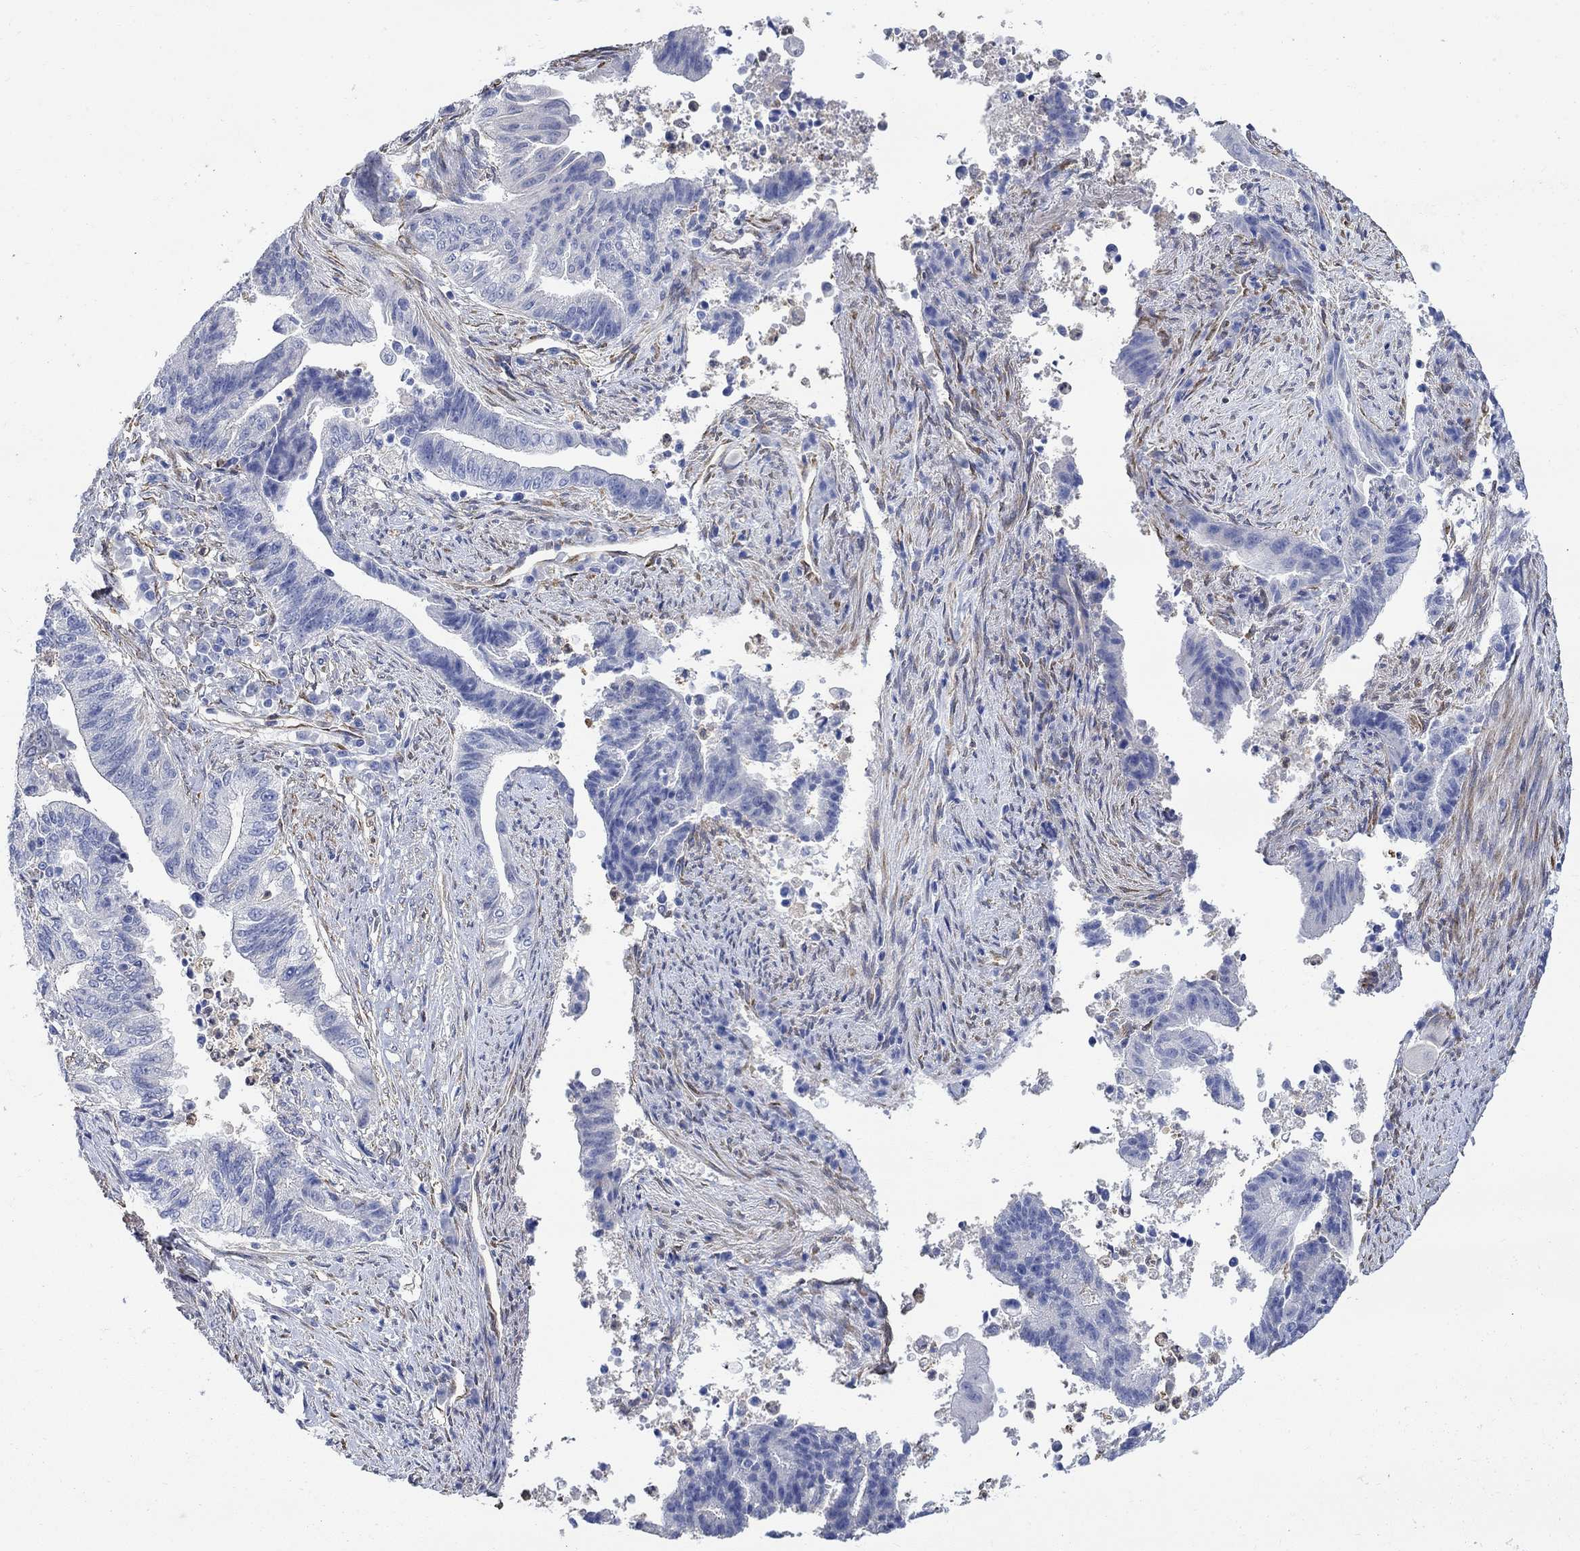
{"staining": {"intensity": "negative", "quantity": "none", "location": "none"}, "tissue": "endometrial cancer", "cell_type": "Tumor cells", "image_type": "cancer", "snomed": [{"axis": "morphology", "description": "Adenocarcinoma, NOS"}, {"axis": "topography", "description": "Uterus"}, {"axis": "topography", "description": "Endometrium"}], "caption": "IHC of endometrial adenocarcinoma displays no positivity in tumor cells. (DAB (3,3'-diaminobenzidine) immunohistochemistry with hematoxylin counter stain).", "gene": "TGM2", "patient": {"sex": "female", "age": 54}}